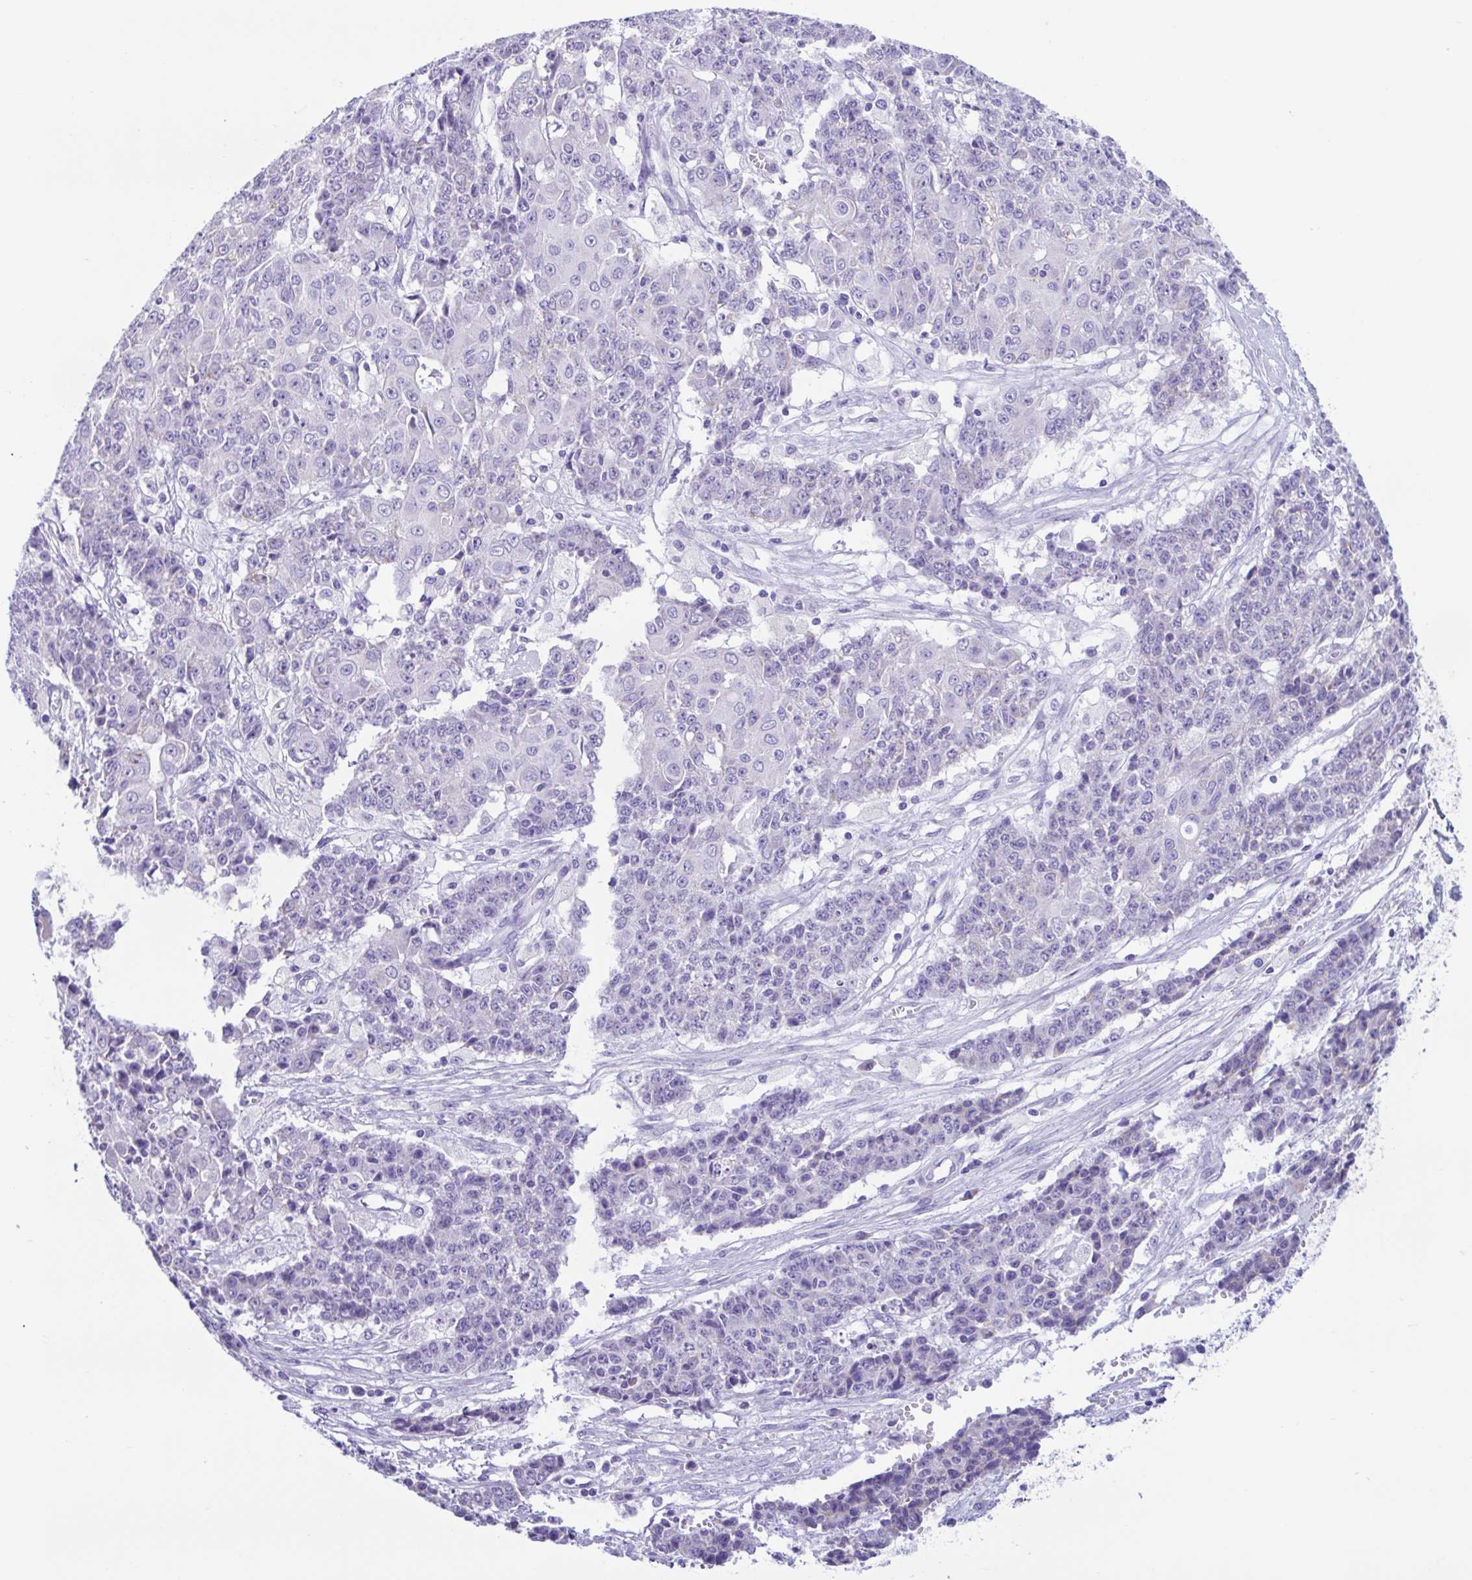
{"staining": {"intensity": "negative", "quantity": "none", "location": "none"}, "tissue": "ovarian cancer", "cell_type": "Tumor cells", "image_type": "cancer", "snomed": [{"axis": "morphology", "description": "Carcinoma, endometroid"}, {"axis": "topography", "description": "Ovary"}], "caption": "Ovarian endometroid carcinoma was stained to show a protein in brown. There is no significant staining in tumor cells.", "gene": "ACTRT3", "patient": {"sex": "female", "age": 42}}